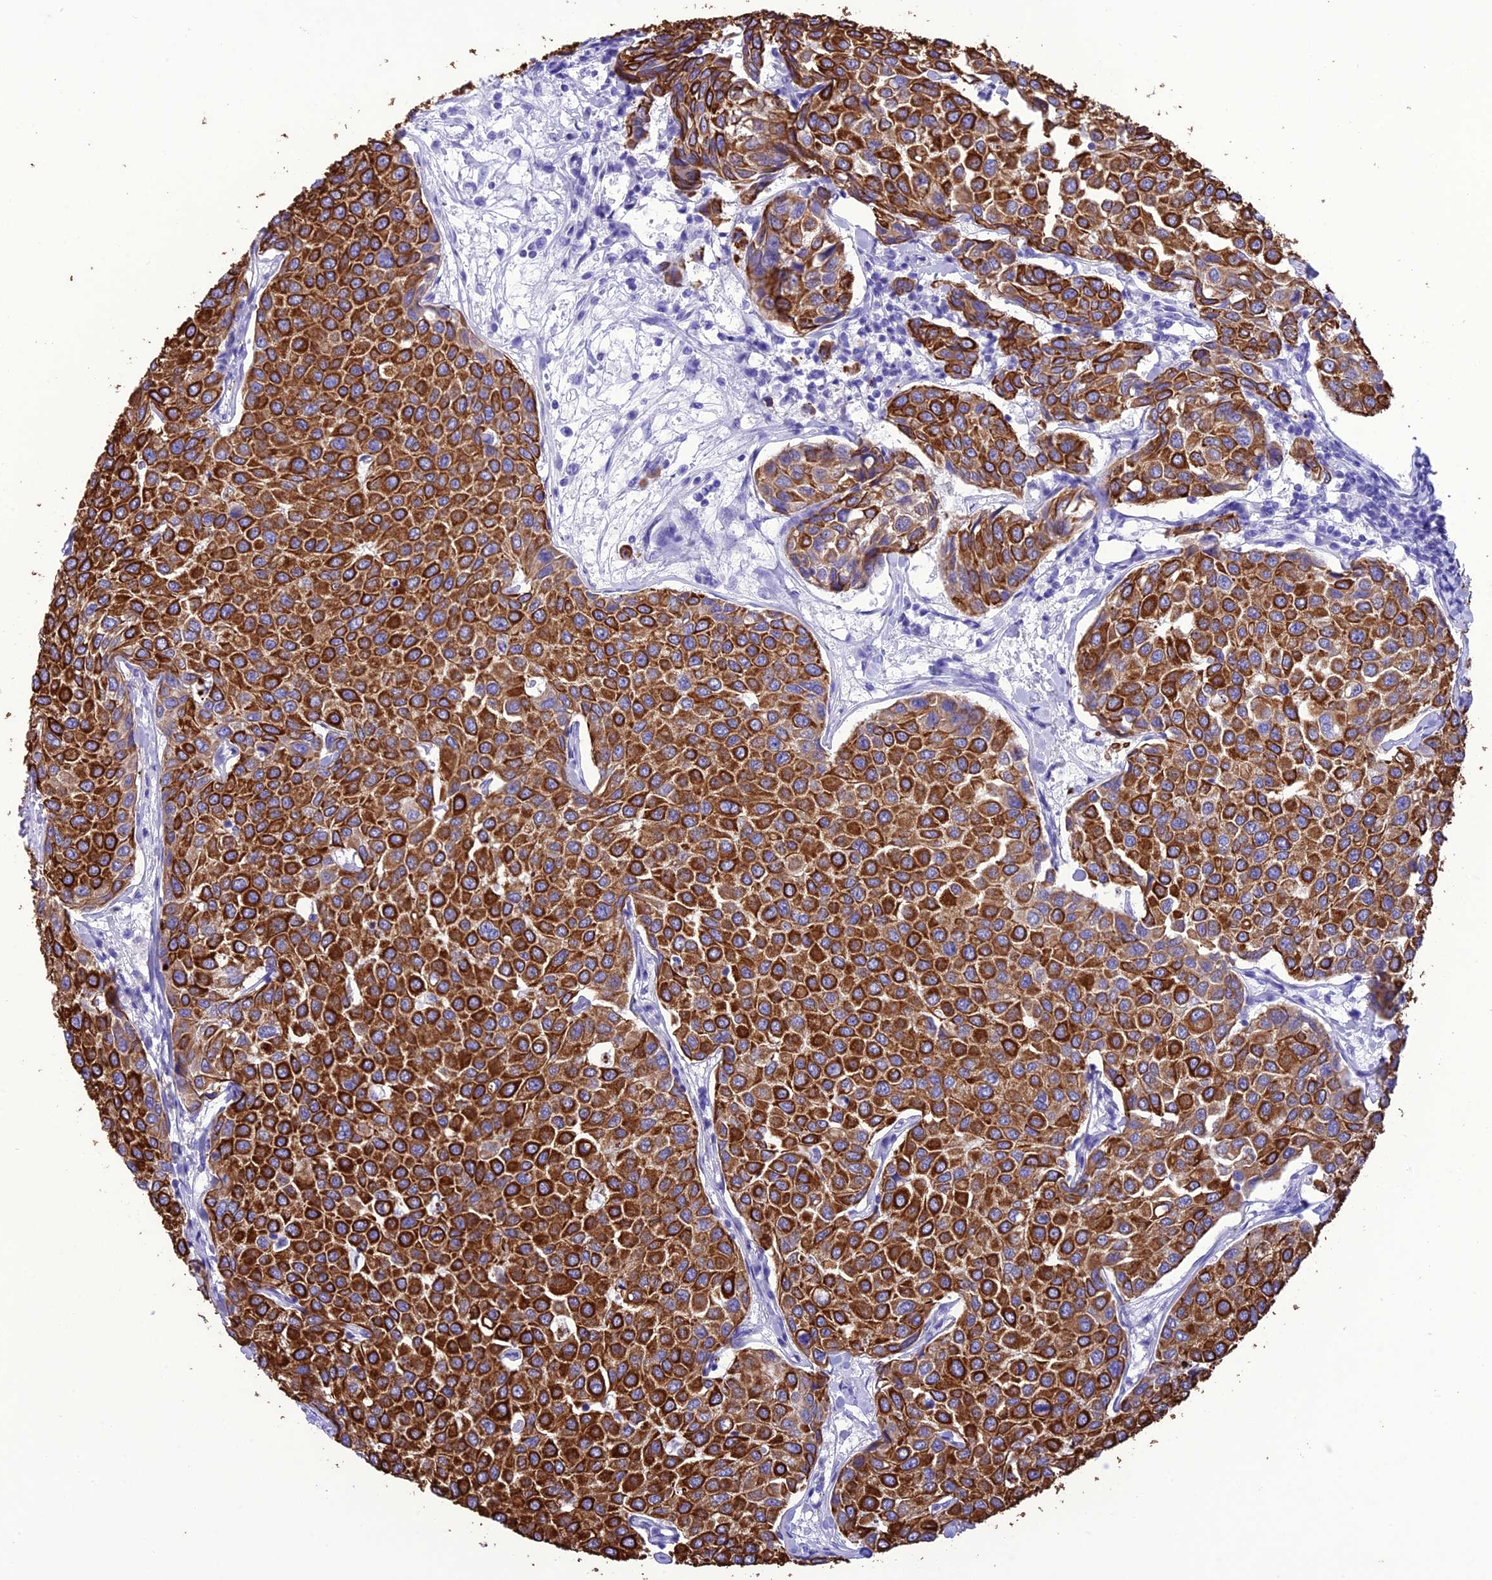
{"staining": {"intensity": "strong", "quantity": ">75%", "location": "cytoplasmic/membranous"}, "tissue": "breast cancer", "cell_type": "Tumor cells", "image_type": "cancer", "snomed": [{"axis": "morphology", "description": "Duct carcinoma"}, {"axis": "topography", "description": "Breast"}], "caption": "DAB (3,3'-diaminobenzidine) immunohistochemical staining of breast intraductal carcinoma shows strong cytoplasmic/membranous protein positivity in approximately >75% of tumor cells. (DAB IHC with brightfield microscopy, high magnification).", "gene": "VPS52", "patient": {"sex": "female", "age": 55}}